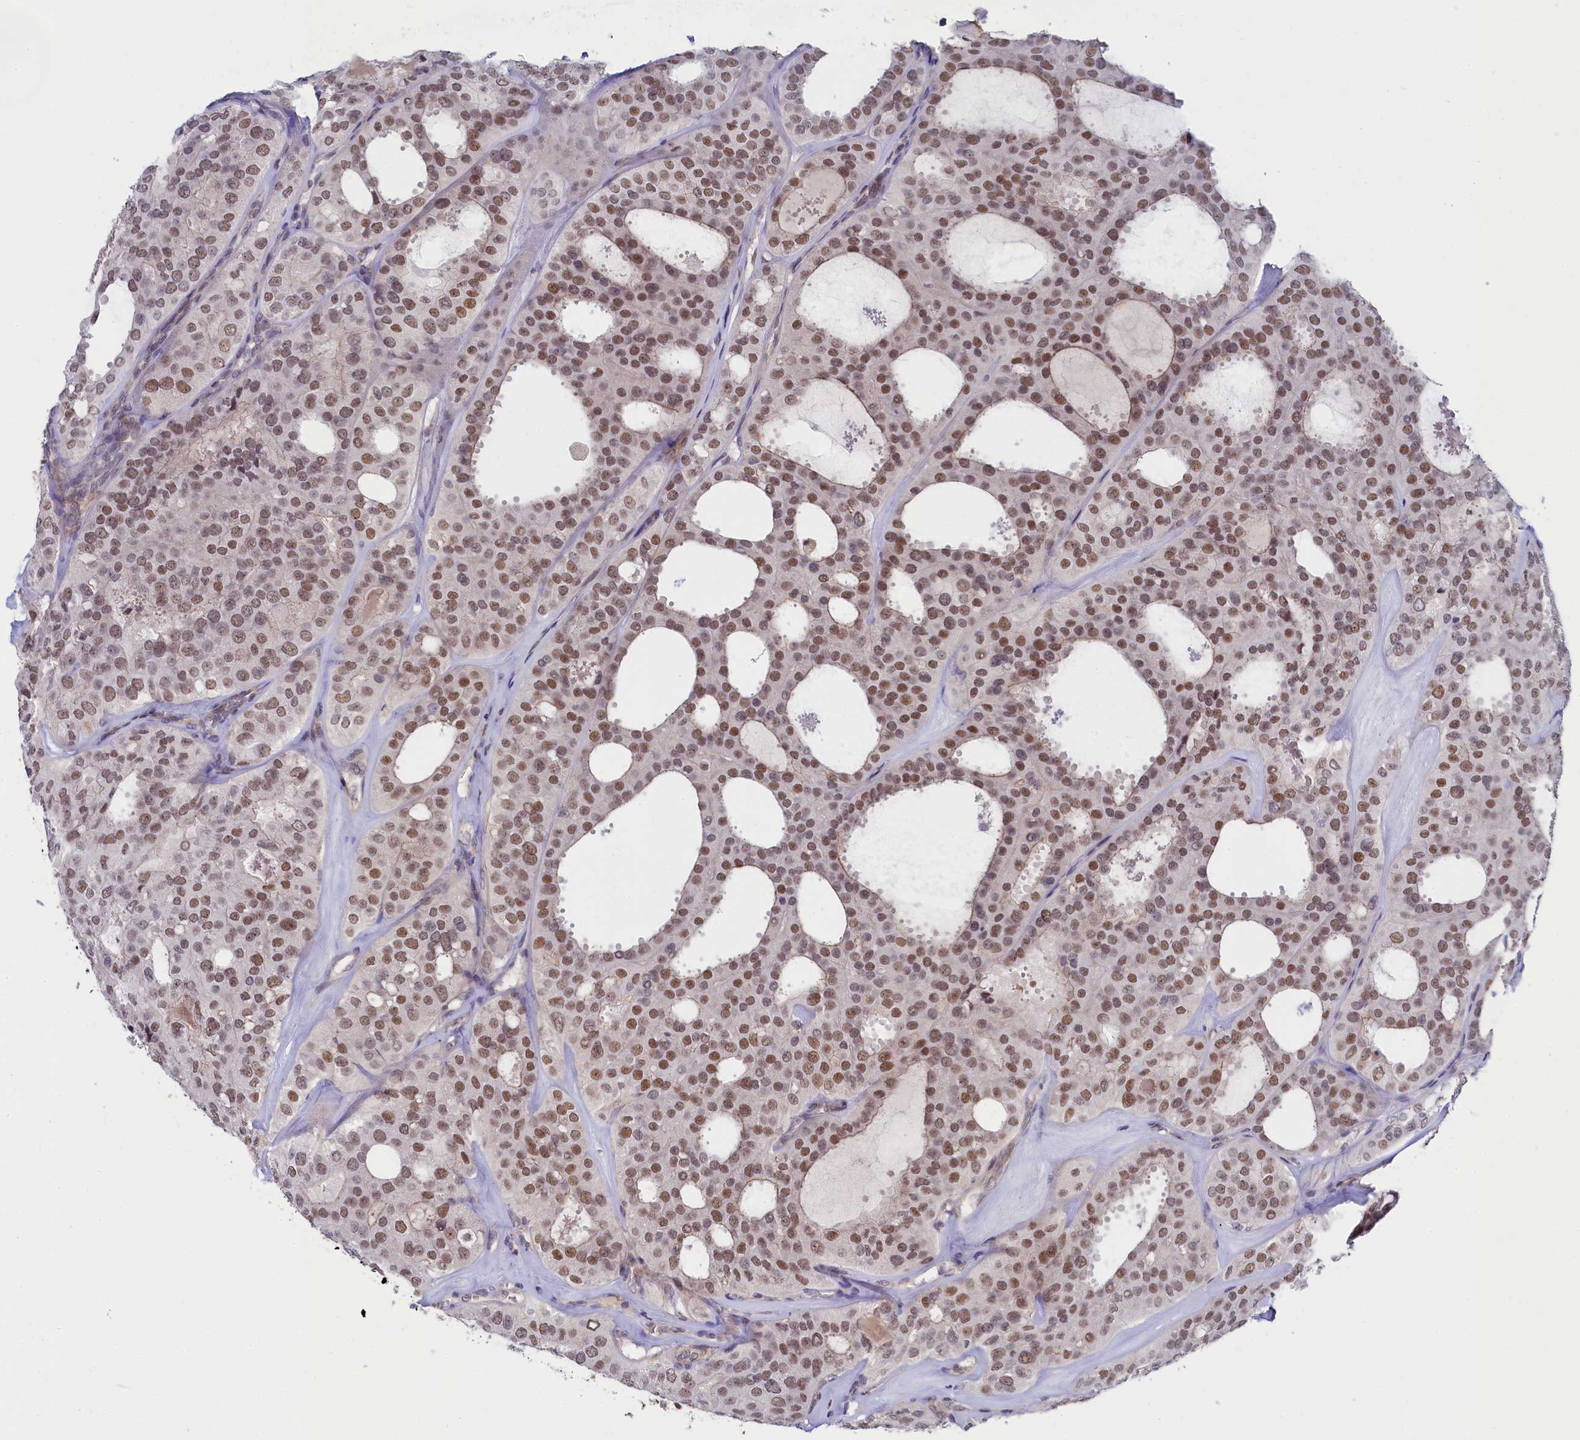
{"staining": {"intensity": "moderate", "quantity": ">75%", "location": "nuclear"}, "tissue": "thyroid cancer", "cell_type": "Tumor cells", "image_type": "cancer", "snomed": [{"axis": "morphology", "description": "Follicular adenoma carcinoma, NOS"}, {"axis": "topography", "description": "Thyroid gland"}], "caption": "Brown immunohistochemical staining in follicular adenoma carcinoma (thyroid) shows moderate nuclear expression in approximately >75% of tumor cells.", "gene": "INTS14", "patient": {"sex": "male", "age": 75}}